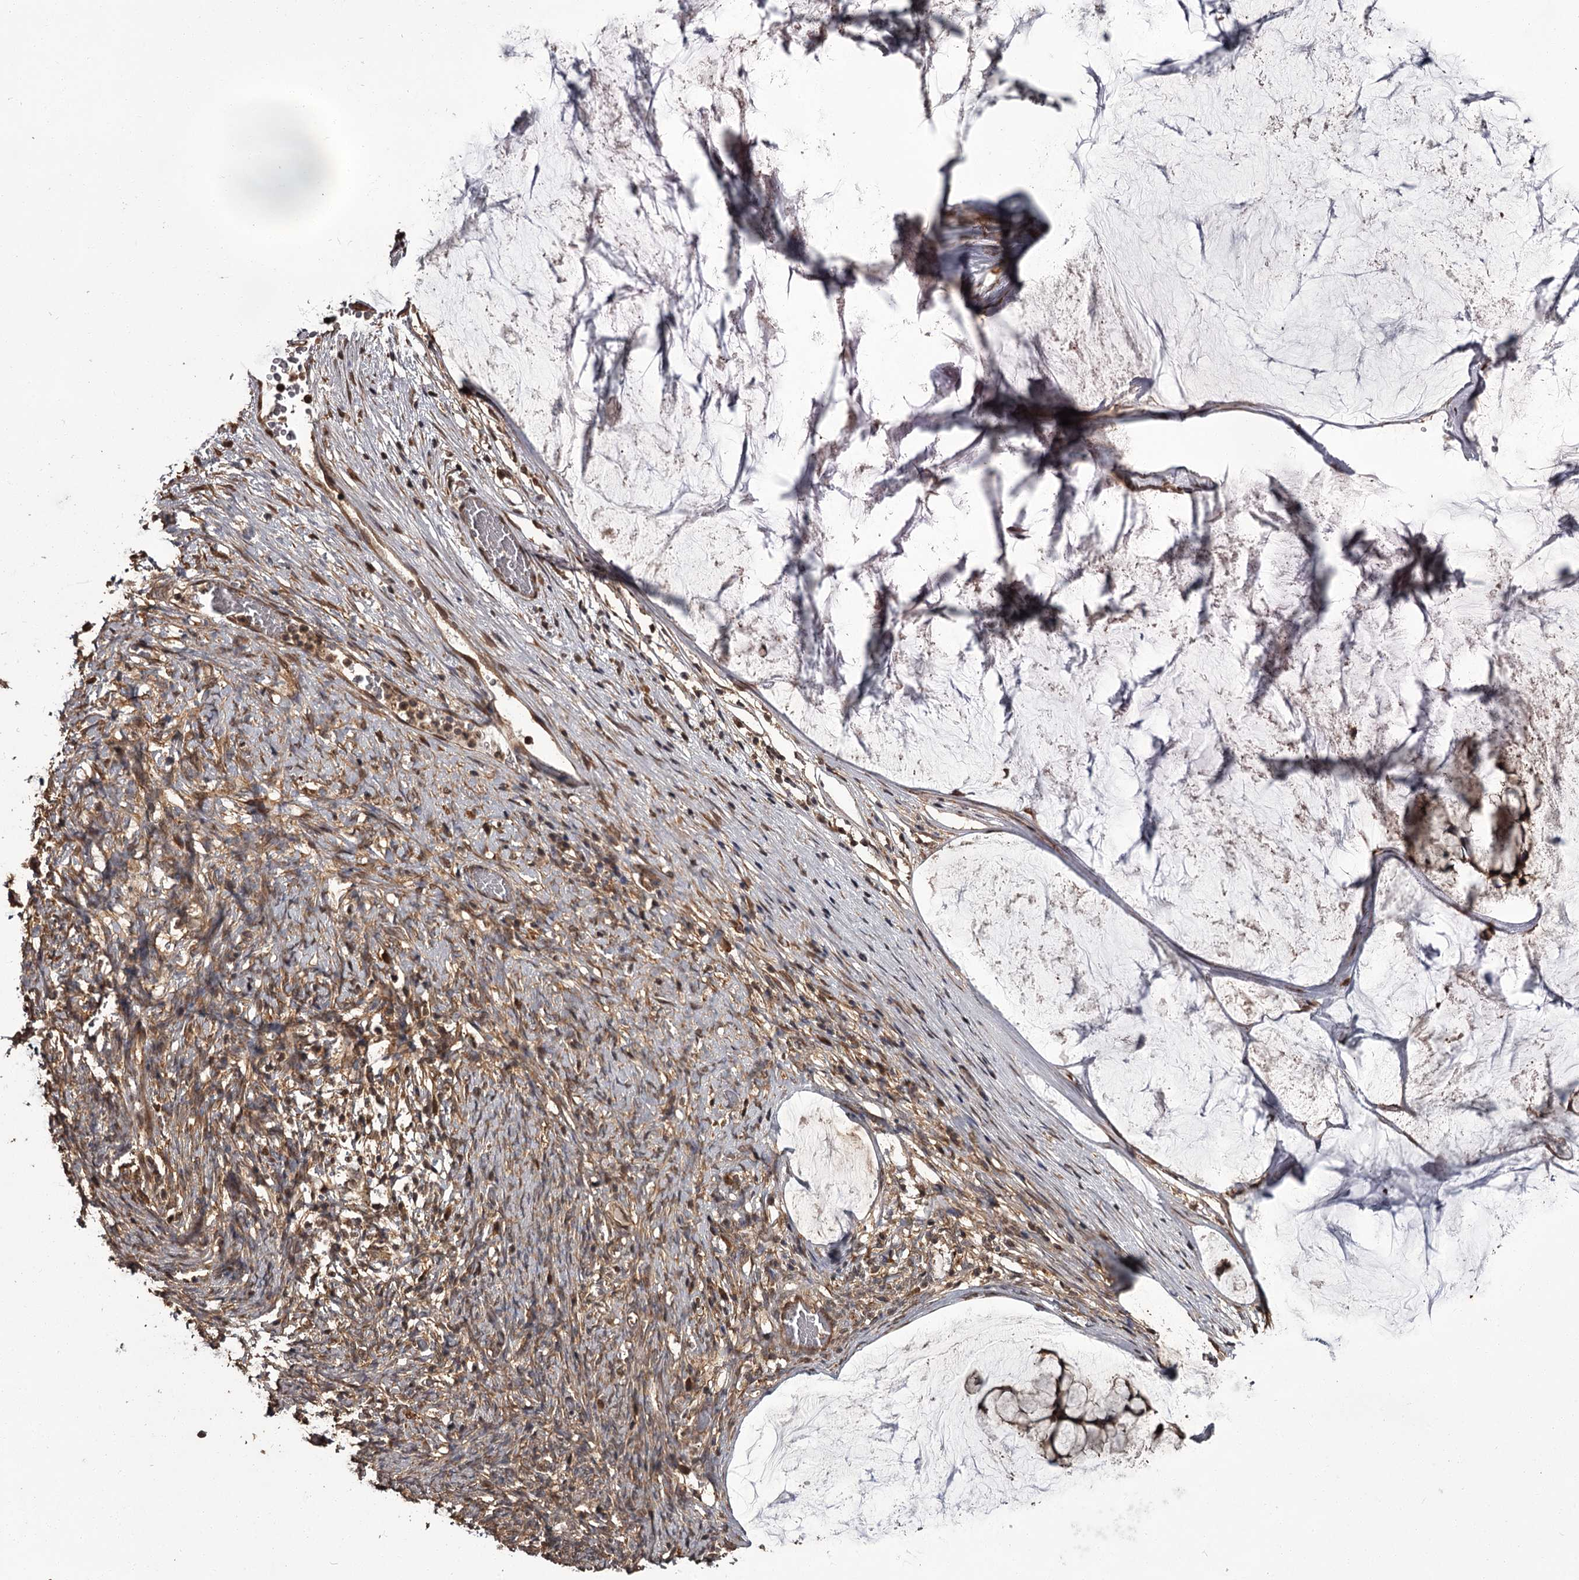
{"staining": {"intensity": "weak", "quantity": "25%-75%", "location": "cytoplasmic/membranous"}, "tissue": "ovarian cancer", "cell_type": "Tumor cells", "image_type": "cancer", "snomed": [{"axis": "morphology", "description": "Cystadenocarcinoma, mucinous, NOS"}, {"axis": "topography", "description": "Ovary"}], "caption": "DAB (3,3'-diaminobenzidine) immunohistochemical staining of ovarian cancer (mucinous cystadenocarcinoma) reveals weak cytoplasmic/membranous protein expression in approximately 25%-75% of tumor cells.", "gene": "NPRL2", "patient": {"sex": "female", "age": 42}}